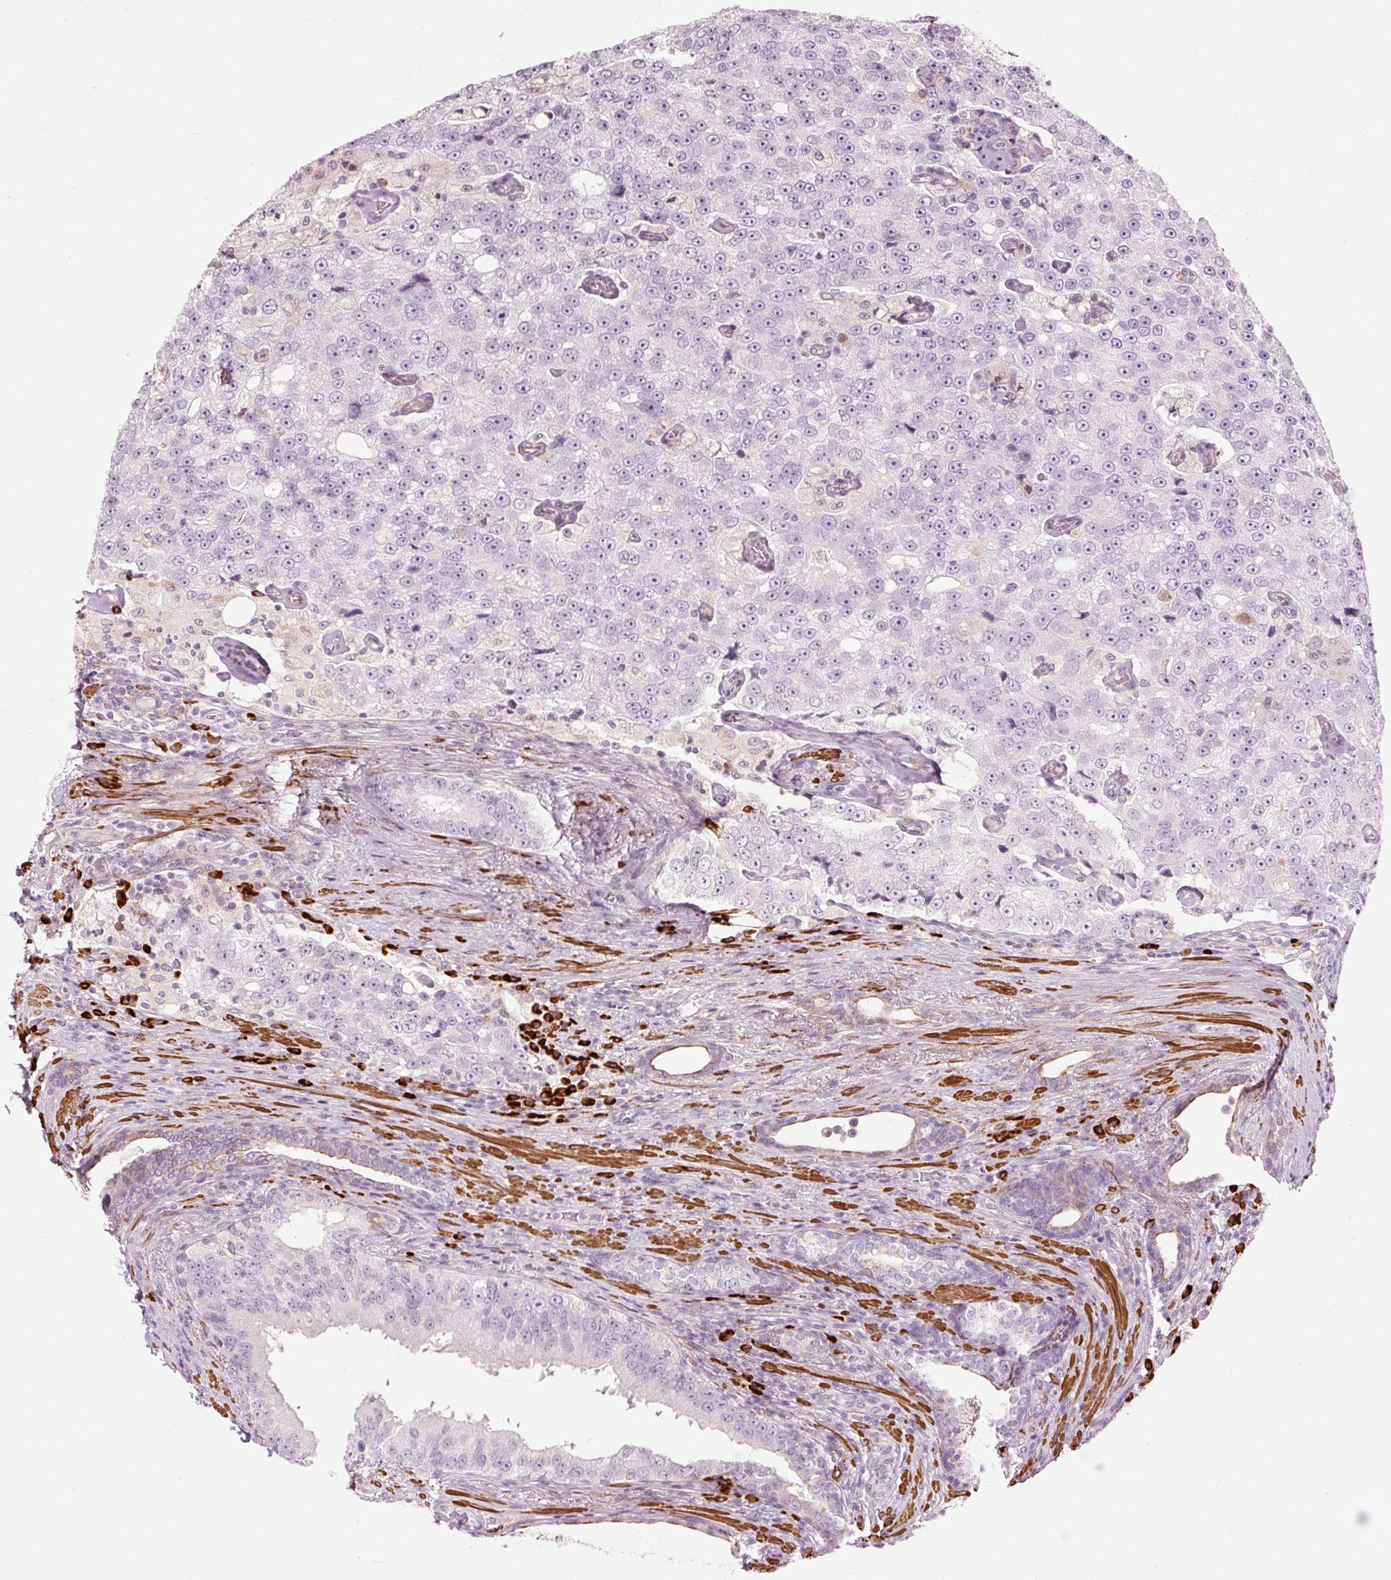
{"staining": {"intensity": "negative", "quantity": "none", "location": "none"}, "tissue": "prostate cancer", "cell_type": "Tumor cells", "image_type": "cancer", "snomed": [{"axis": "morphology", "description": "Adenocarcinoma, High grade"}, {"axis": "topography", "description": "Prostate"}], "caption": "A high-resolution photomicrograph shows immunohistochemistry staining of adenocarcinoma (high-grade) (prostate), which reveals no significant expression in tumor cells.", "gene": "RGPD5", "patient": {"sex": "male", "age": 70}}